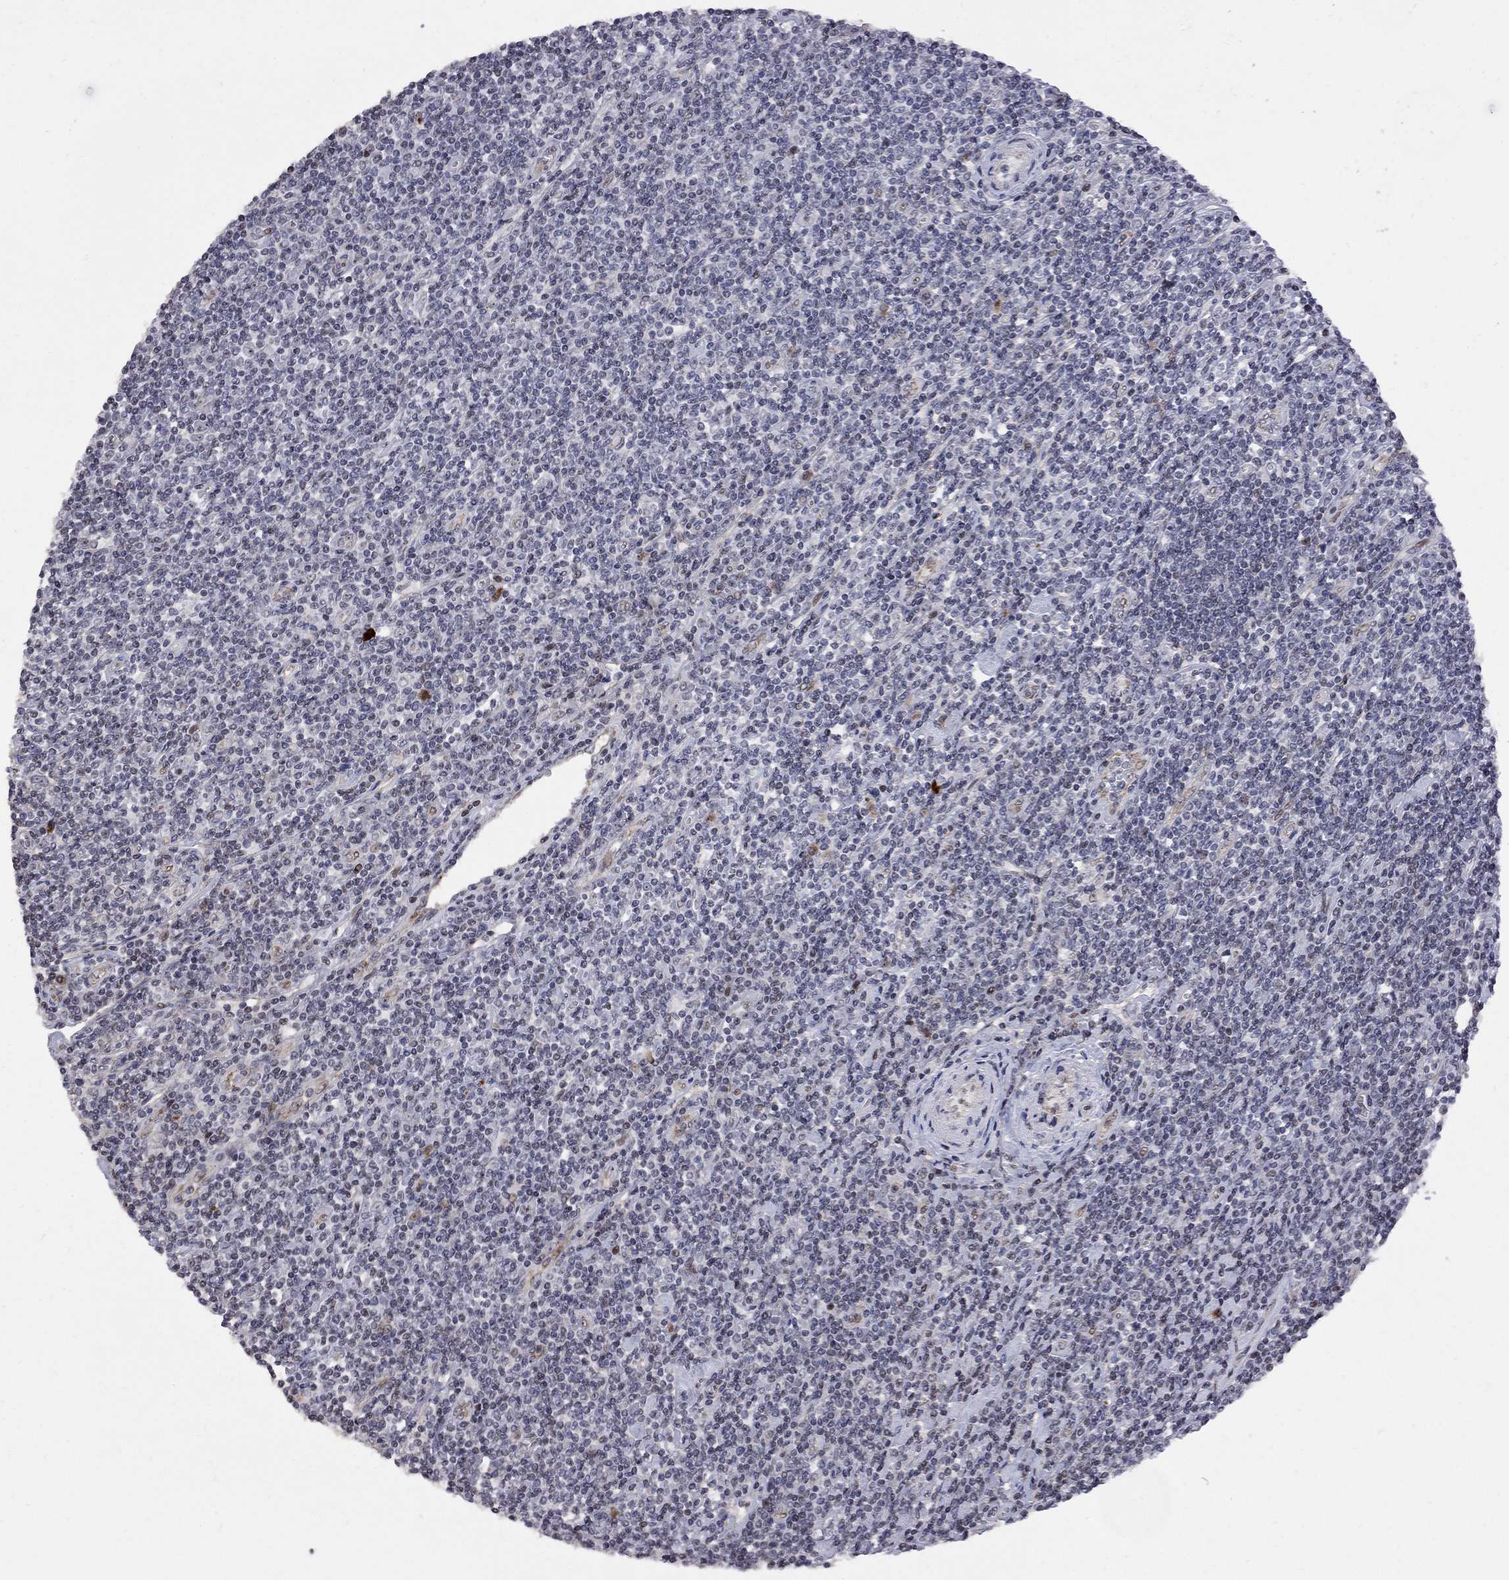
{"staining": {"intensity": "negative", "quantity": "none", "location": "none"}, "tissue": "lymphoma", "cell_type": "Tumor cells", "image_type": "cancer", "snomed": [{"axis": "morphology", "description": "Hodgkin's disease, NOS"}, {"axis": "topography", "description": "Lymph node"}], "caption": "Immunohistochemistry (IHC) histopathology image of neoplastic tissue: lymphoma stained with DAB reveals no significant protein positivity in tumor cells.", "gene": "DHX33", "patient": {"sex": "male", "age": 40}}